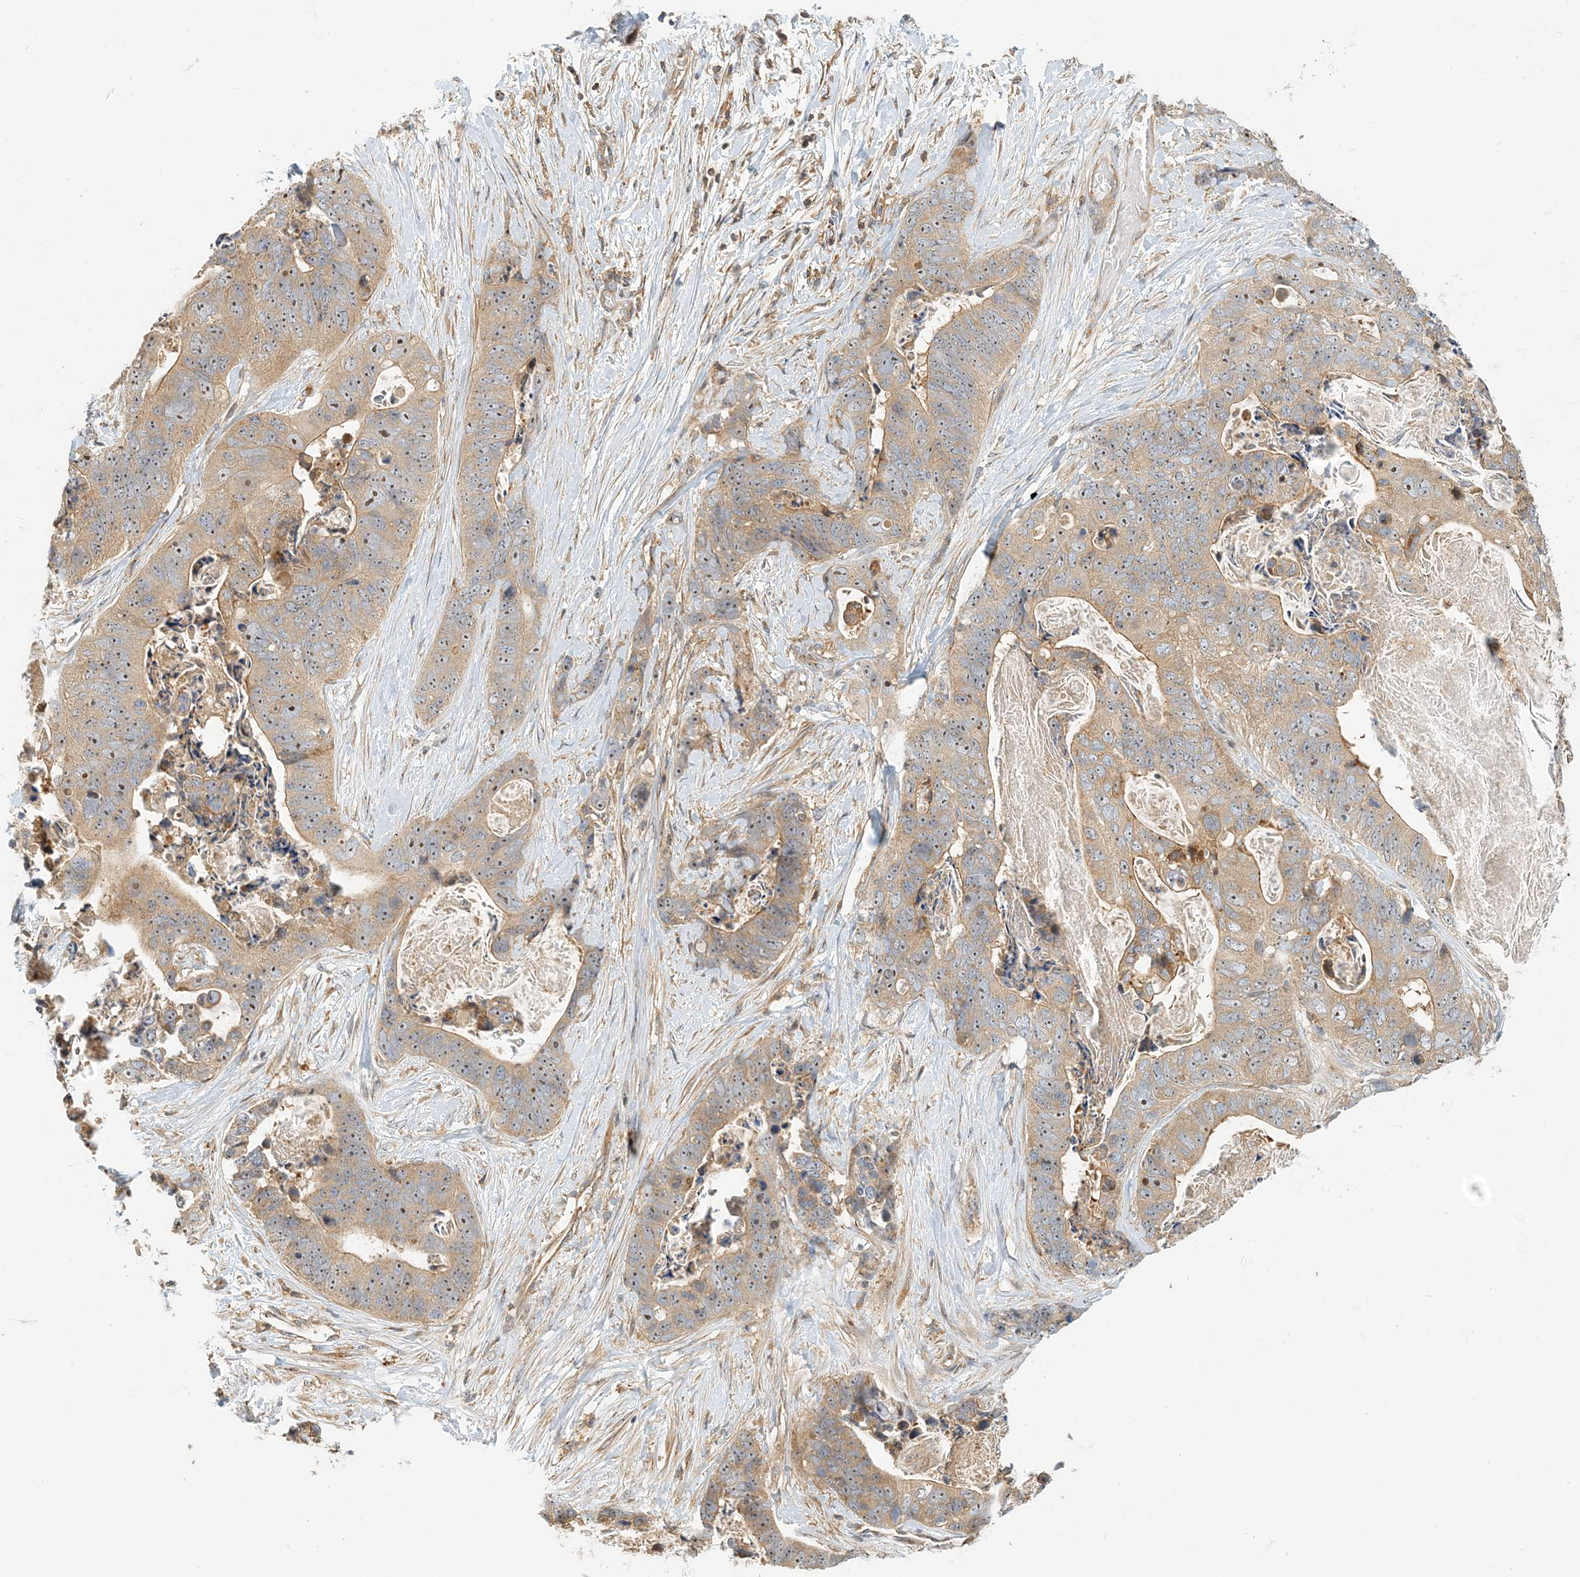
{"staining": {"intensity": "moderate", "quantity": ">75%", "location": "cytoplasmic/membranous,nuclear"}, "tissue": "stomach cancer", "cell_type": "Tumor cells", "image_type": "cancer", "snomed": [{"axis": "morphology", "description": "Adenocarcinoma, NOS"}, {"axis": "topography", "description": "Stomach"}], "caption": "The histopathology image shows staining of stomach cancer, revealing moderate cytoplasmic/membranous and nuclear protein expression (brown color) within tumor cells. (DAB (3,3'-diaminobenzidine) IHC, brown staining for protein, blue staining for nuclei).", "gene": "COLEC11", "patient": {"sex": "female", "age": 89}}